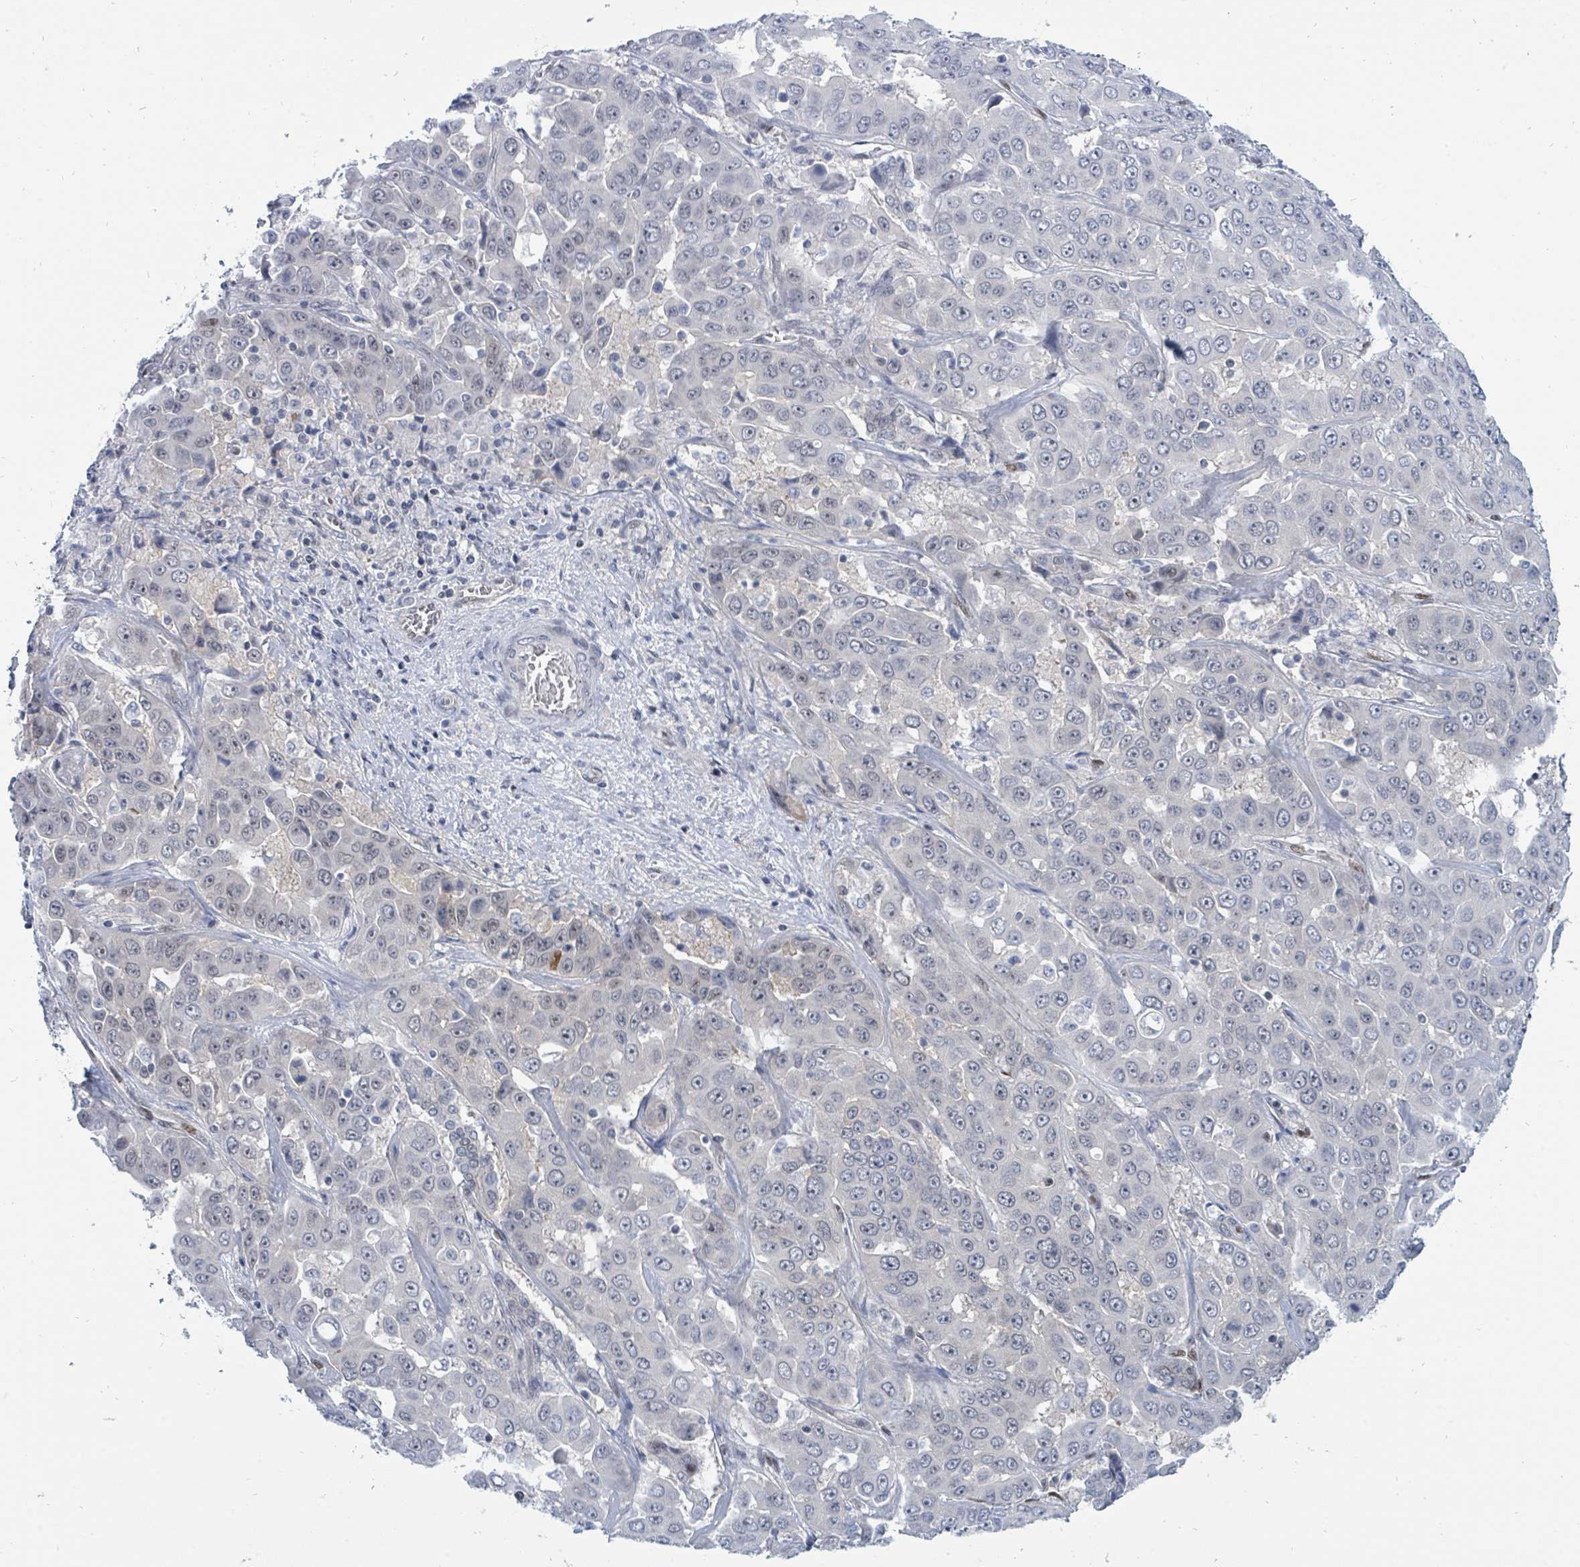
{"staining": {"intensity": "moderate", "quantity": "<25%", "location": "nuclear"}, "tissue": "liver cancer", "cell_type": "Tumor cells", "image_type": "cancer", "snomed": [{"axis": "morphology", "description": "Cholangiocarcinoma"}, {"axis": "topography", "description": "Liver"}], "caption": "Immunohistochemical staining of human liver cancer (cholangiocarcinoma) exhibits low levels of moderate nuclear protein expression in about <25% of tumor cells.", "gene": "SUMO4", "patient": {"sex": "female", "age": 52}}